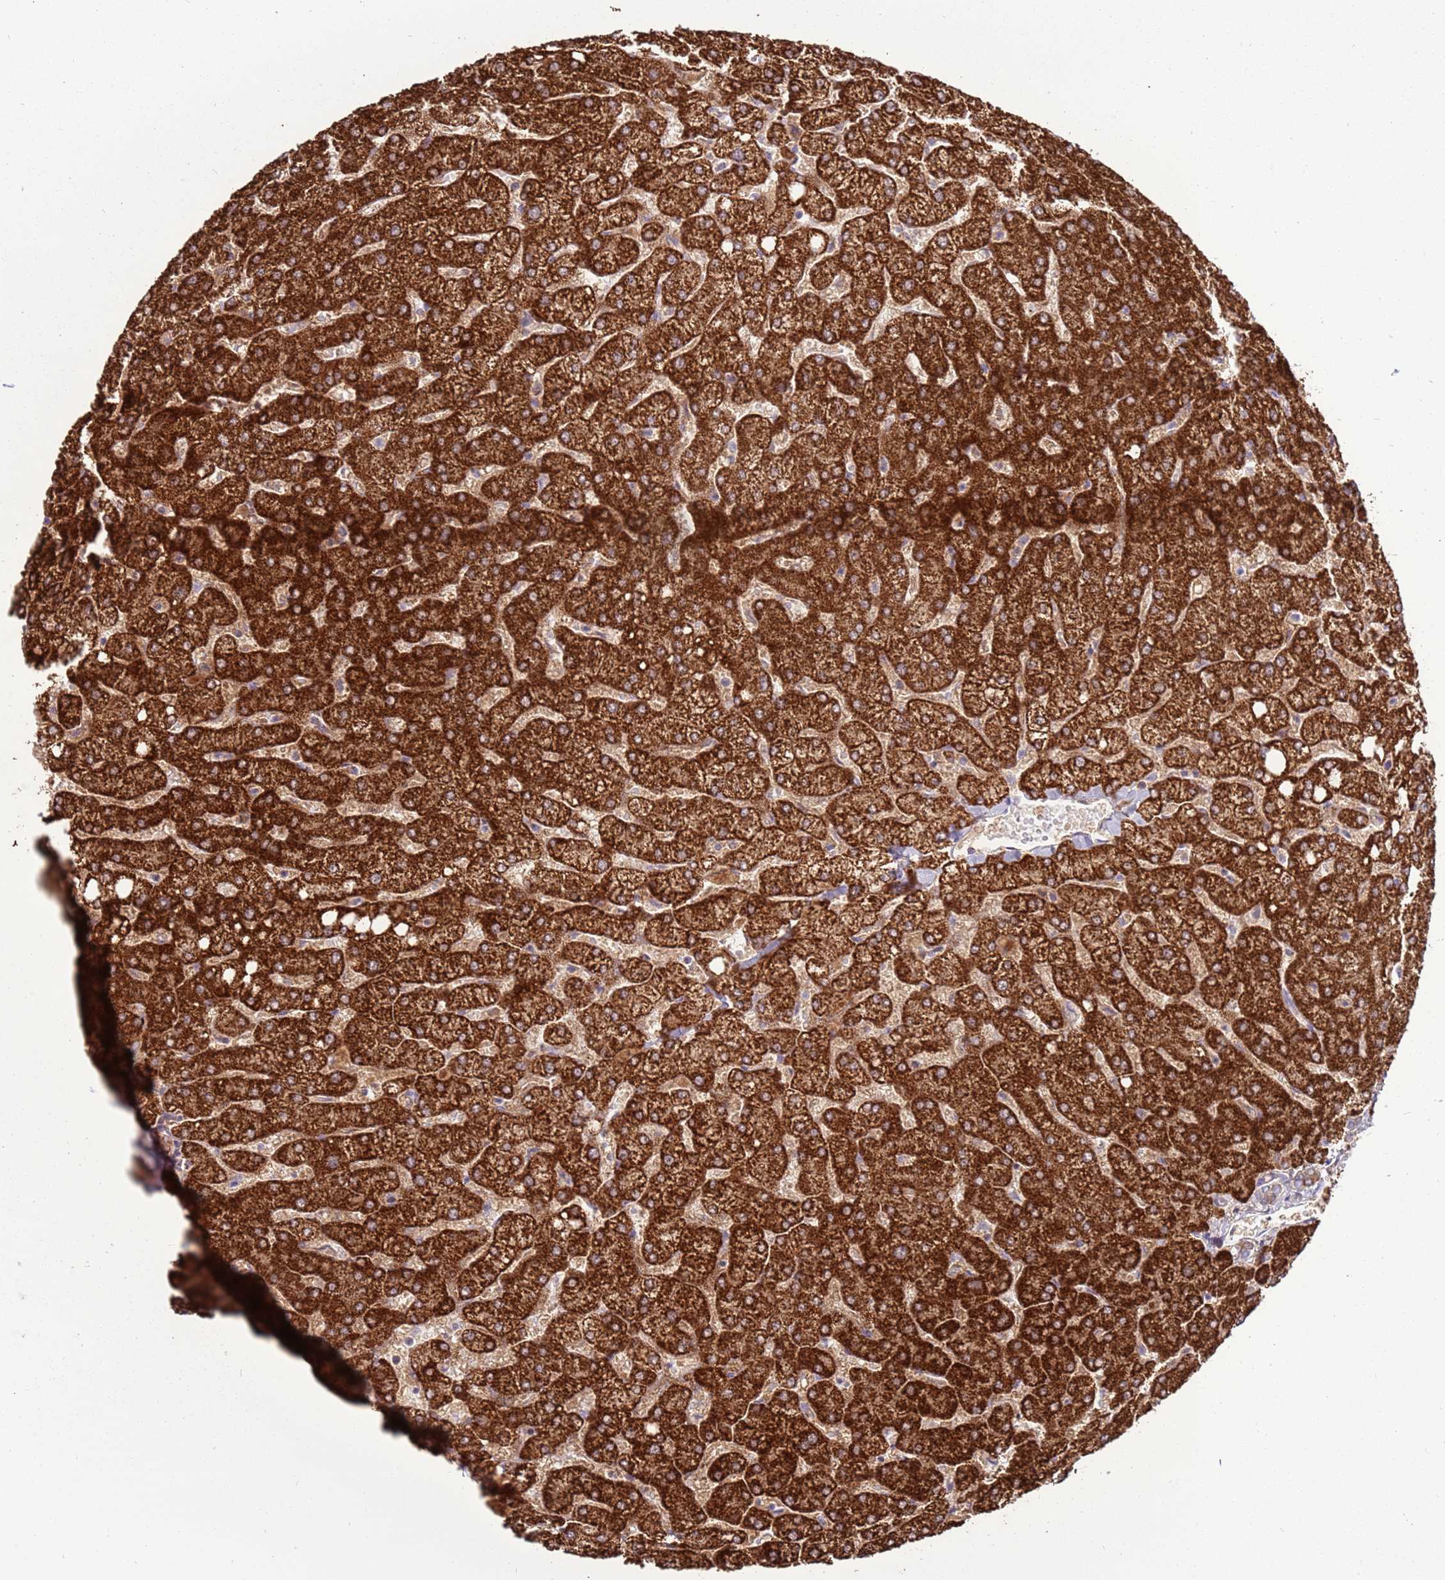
{"staining": {"intensity": "weak", "quantity": ">75%", "location": "cytoplasmic/membranous"}, "tissue": "liver", "cell_type": "Cholangiocytes", "image_type": "normal", "snomed": [{"axis": "morphology", "description": "Normal tissue, NOS"}, {"axis": "topography", "description": "Liver"}], "caption": "Immunohistochemistry (IHC) histopathology image of normal liver: liver stained using immunohistochemistry (IHC) displays low levels of weak protein expression localized specifically in the cytoplasmic/membranous of cholangiocytes, appearing as a cytoplasmic/membranous brown color.", "gene": "TRAPPC4", "patient": {"sex": "female", "age": 54}}